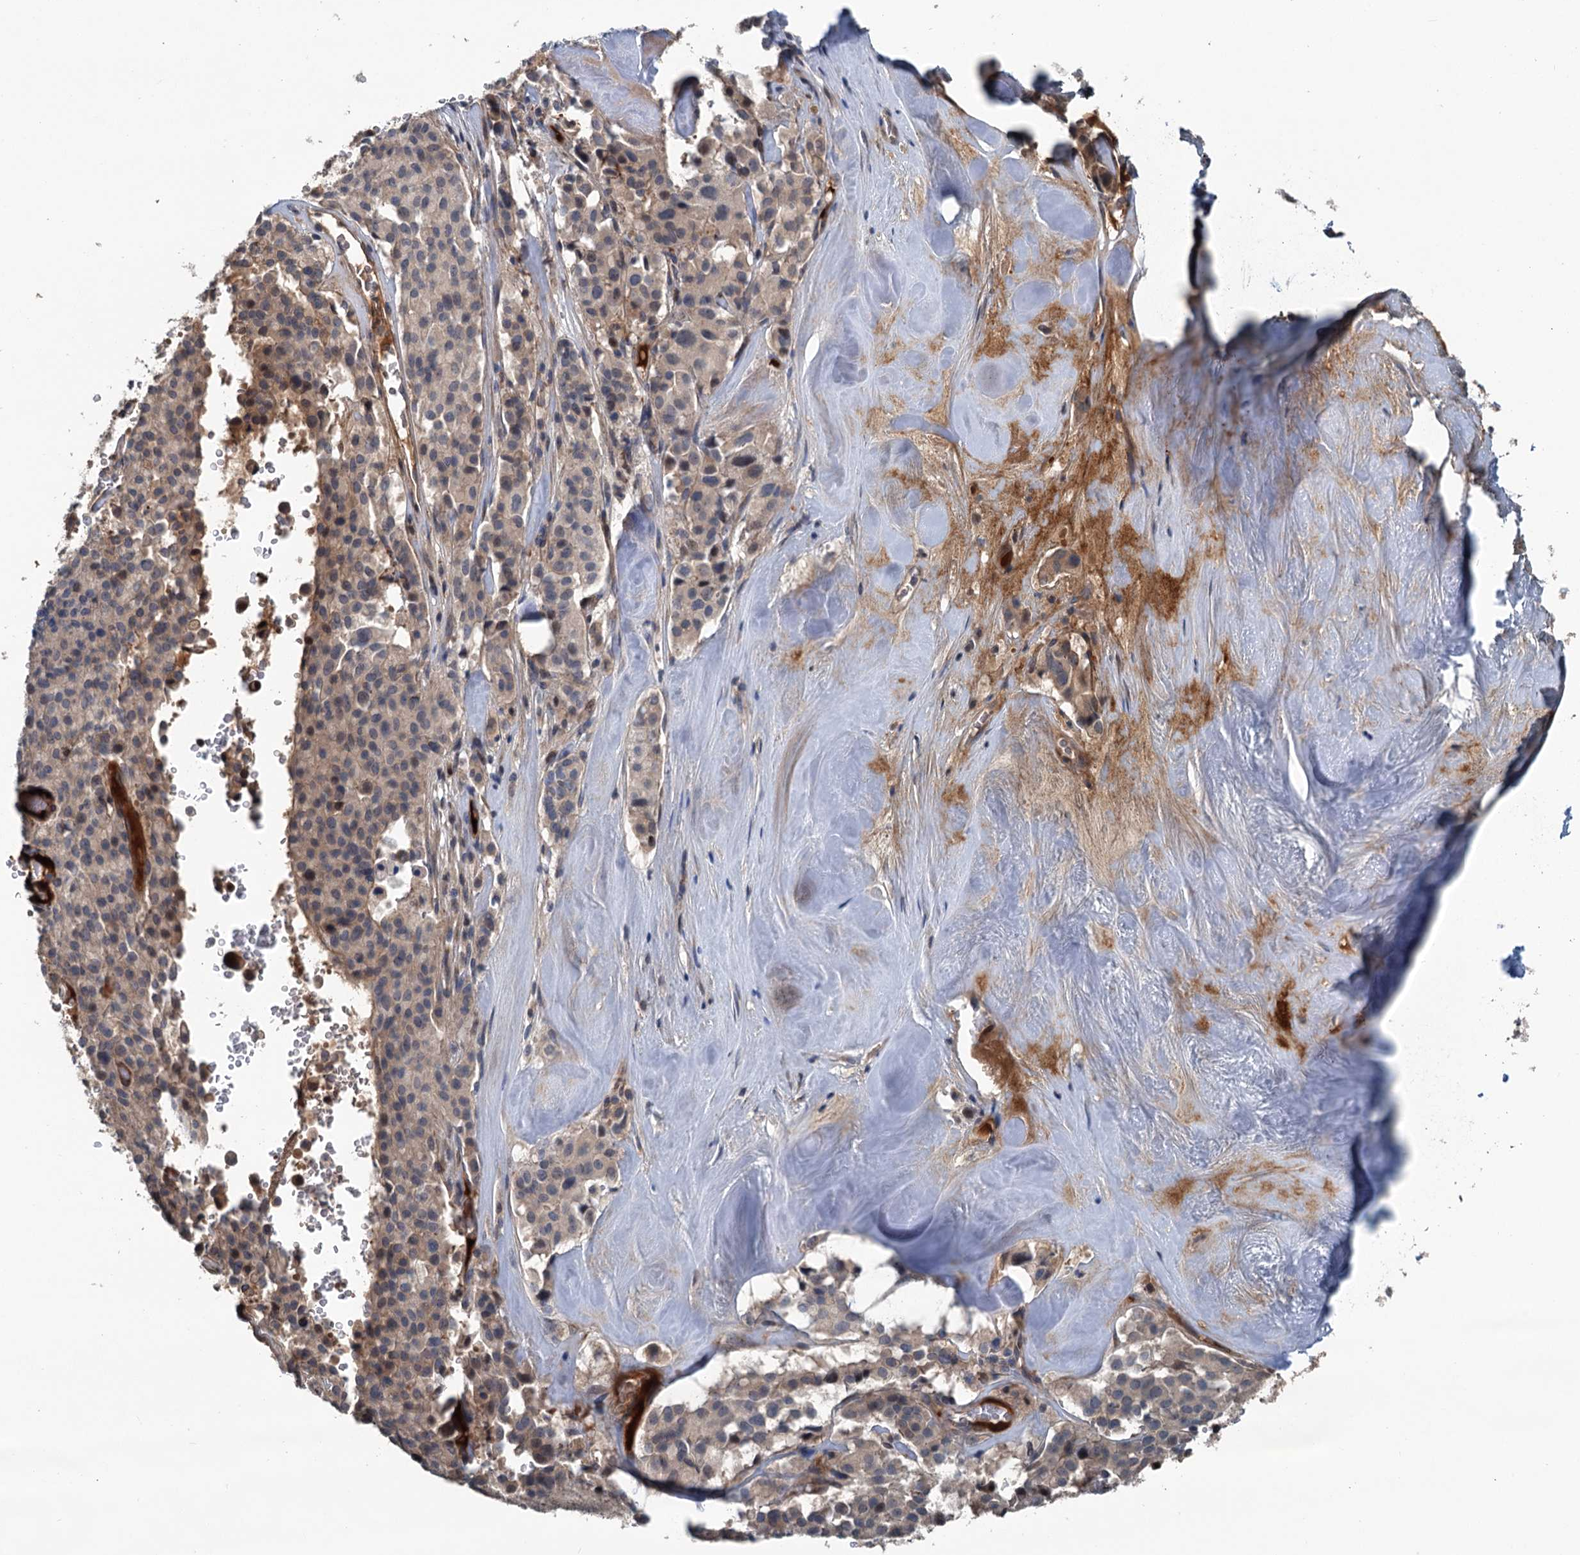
{"staining": {"intensity": "weak", "quantity": "<25%", "location": "cytoplasmic/membranous"}, "tissue": "pancreatic cancer", "cell_type": "Tumor cells", "image_type": "cancer", "snomed": [{"axis": "morphology", "description": "Adenocarcinoma, NOS"}, {"axis": "topography", "description": "Pancreas"}], "caption": "High power microscopy micrograph of an immunohistochemistry micrograph of pancreatic adenocarcinoma, revealing no significant positivity in tumor cells. (DAB (3,3'-diaminobenzidine) immunohistochemistry (IHC) with hematoxylin counter stain).", "gene": "TEDC1", "patient": {"sex": "male", "age": 65}}